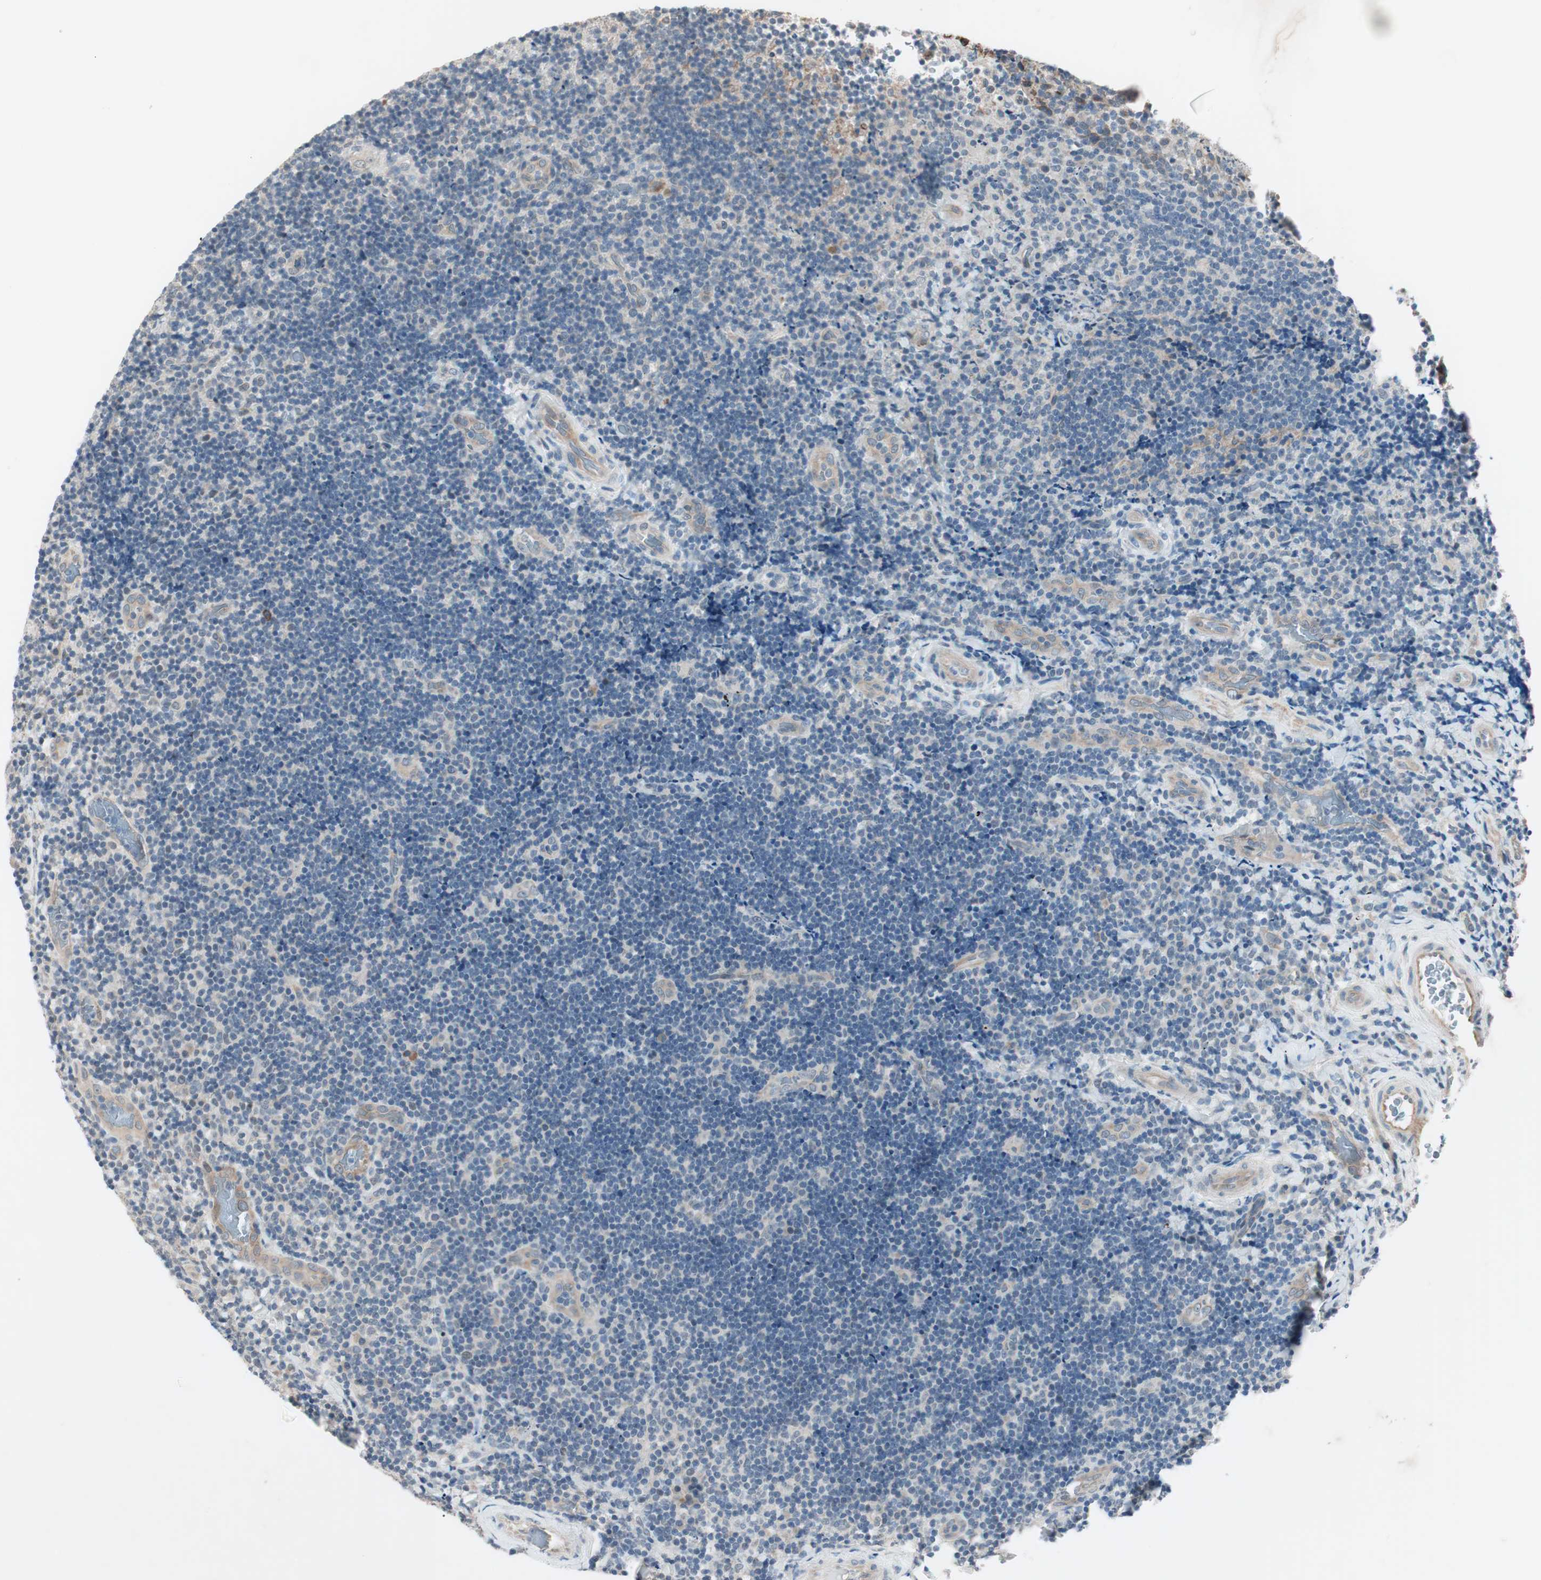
{"staining": {"intensity": "negative", "quantity": "none", "location": "none"}, "tissue": "lymphoma", "cell_type": "Tumor cells", "image_type": "cancer", "snomed": [{"axis": "morphology", "description": "Malignant lymphoma, non-Hodgkin's type, High grade"}, {"axis": "topography", "description": "Tonsil"}], "caption": "A photomicrograph of lymphoma stained for a protein displays no brown staining in tumor cells.", "gene": "ITGB4", "patient": {"sex": "female", "age": 36}}